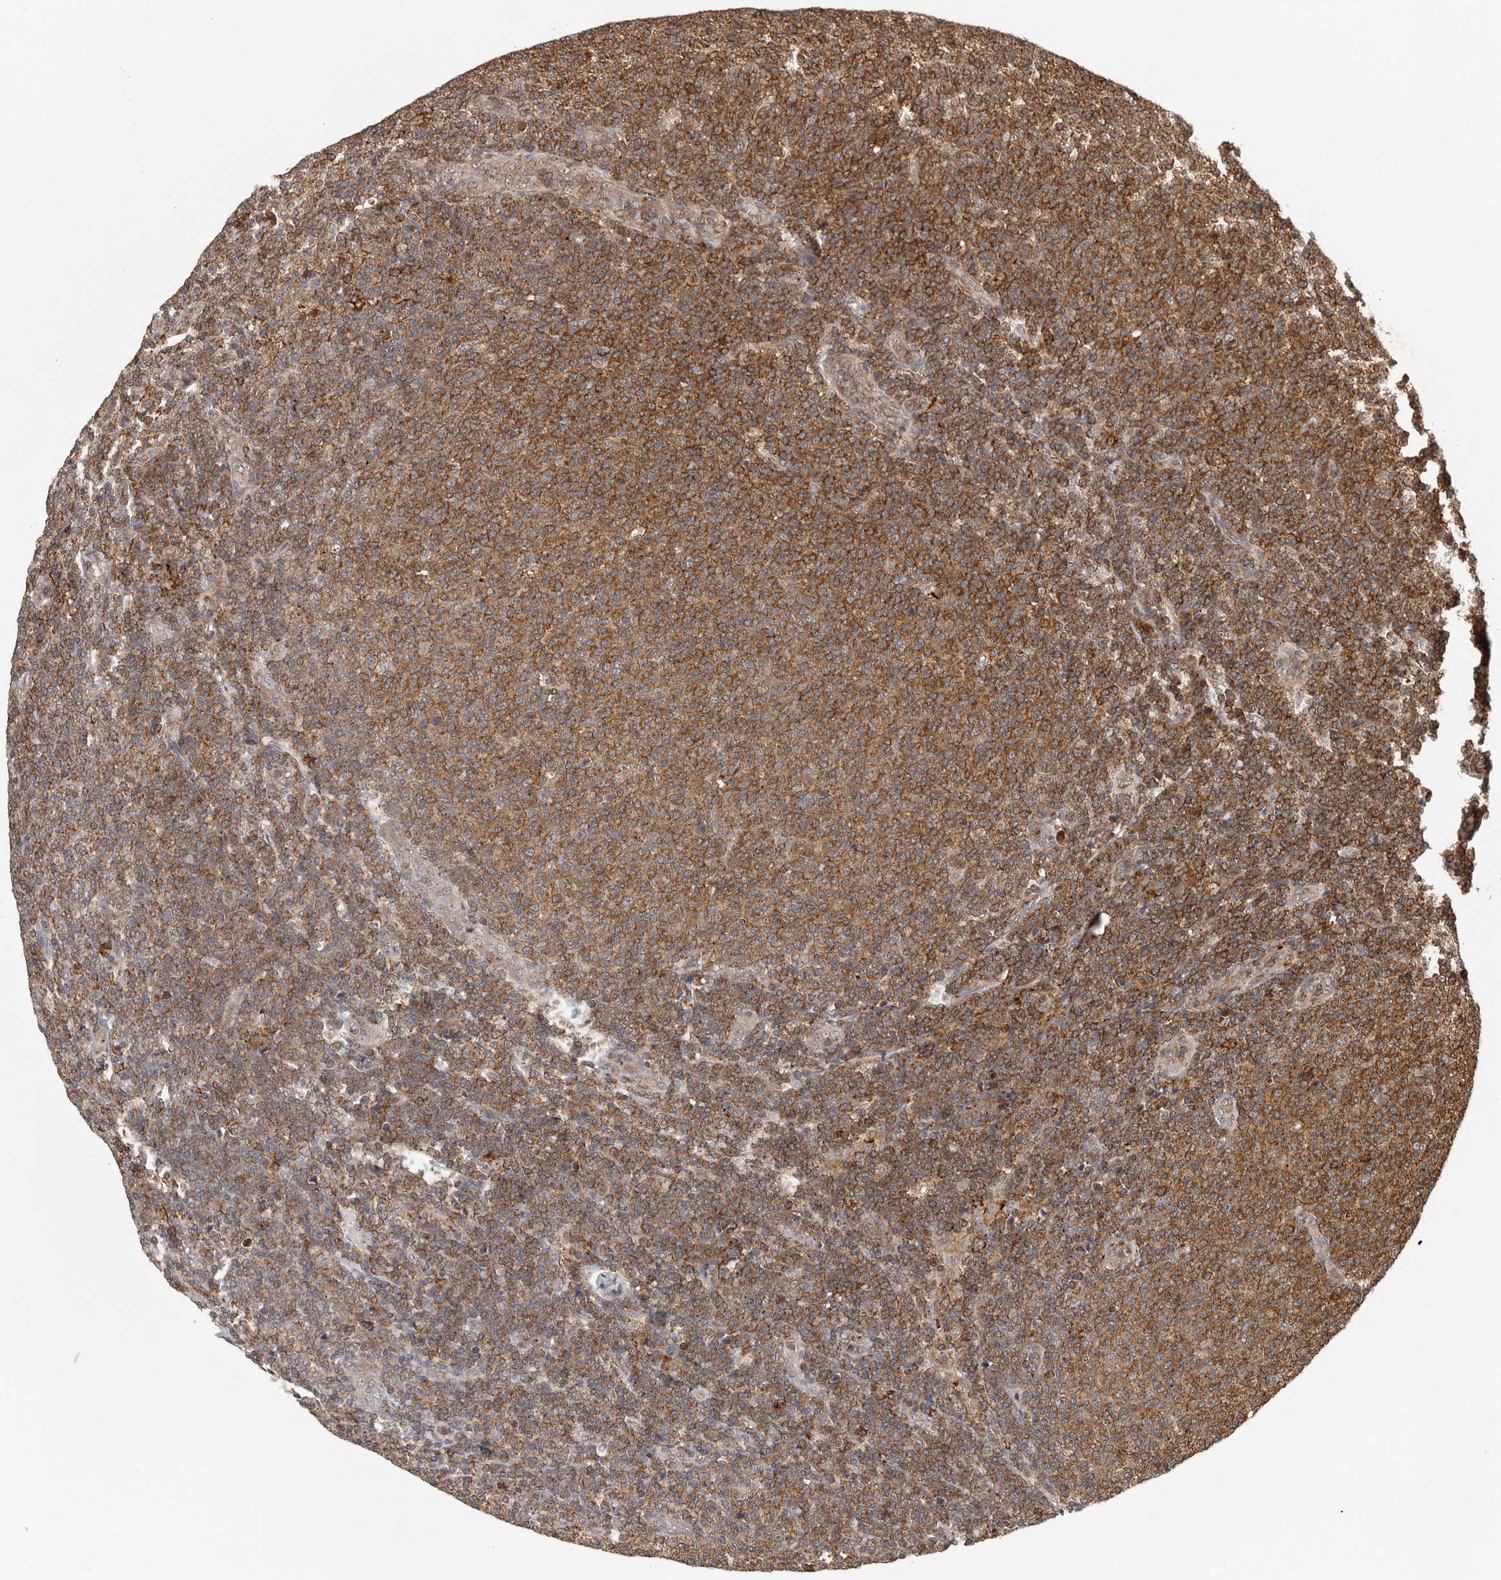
{"staining": {"intensity": "strong", "quantity": ">75%", "location": "cytoplasmic/membranous"}, "tissue": "lymphoma", "cell_type": "Tumor cells", "image_type": "cancer", "snomed": [{"axis": "morphology", "description": "Malignant lymphoma, non-Hodgkin's type, Low grade"}, {"axis": "topography", "description": "Lymph node"}], "caption": "Tumor cells demonstrate high levels of strong cytoplasmic/membranous positivity in approximately >75% of cells in human lymphoma.", "gene": "RNF157", "patient": {"sex": "male", "age": 66}}